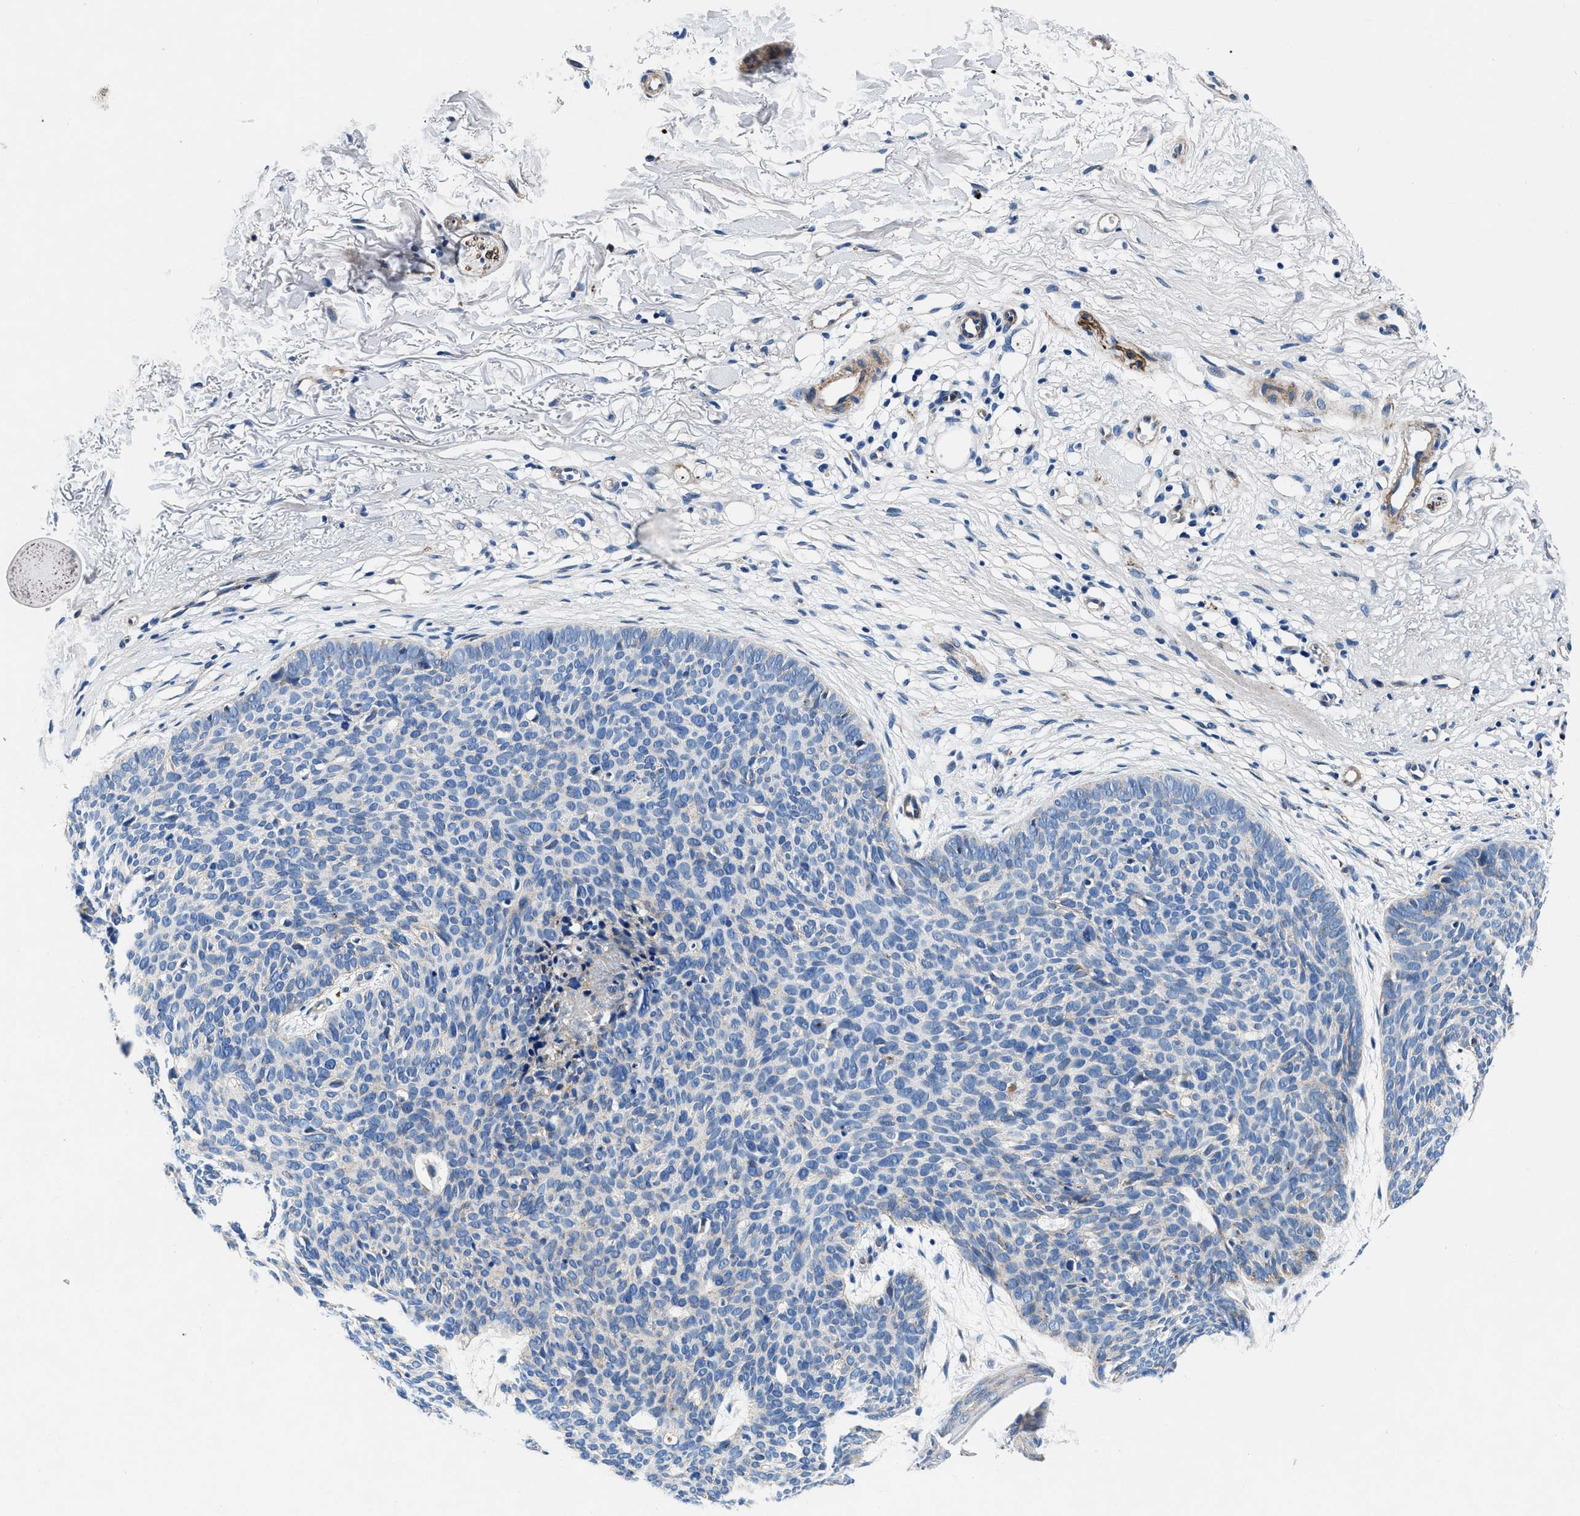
{"staining": {"intensity": "negative", "quantity": "none", "location": "none"}, "tissue": "skin cancer", "cell_type": "Tumor cells", "image_type": "cancer", "snomed": [{"axis": "morphology", "description": "Normal tissue, NOS"}, {"axis": "morphology", "description": "Basal cell carcinoma"}, {"axis": "topography", "description": "Skin"}], "caption": "IHC image of neoplastic tissue: human skin cancer (basal cell carcinoma) stained with DAB (3,3'-diaminobenzidine) reveals no significant protein expression in tumor cells. (Immunohistochemistry, brightfield microscopy, high magnification).", "gene": "DAG1", "patient": {"sex": "female", "age": 70}}